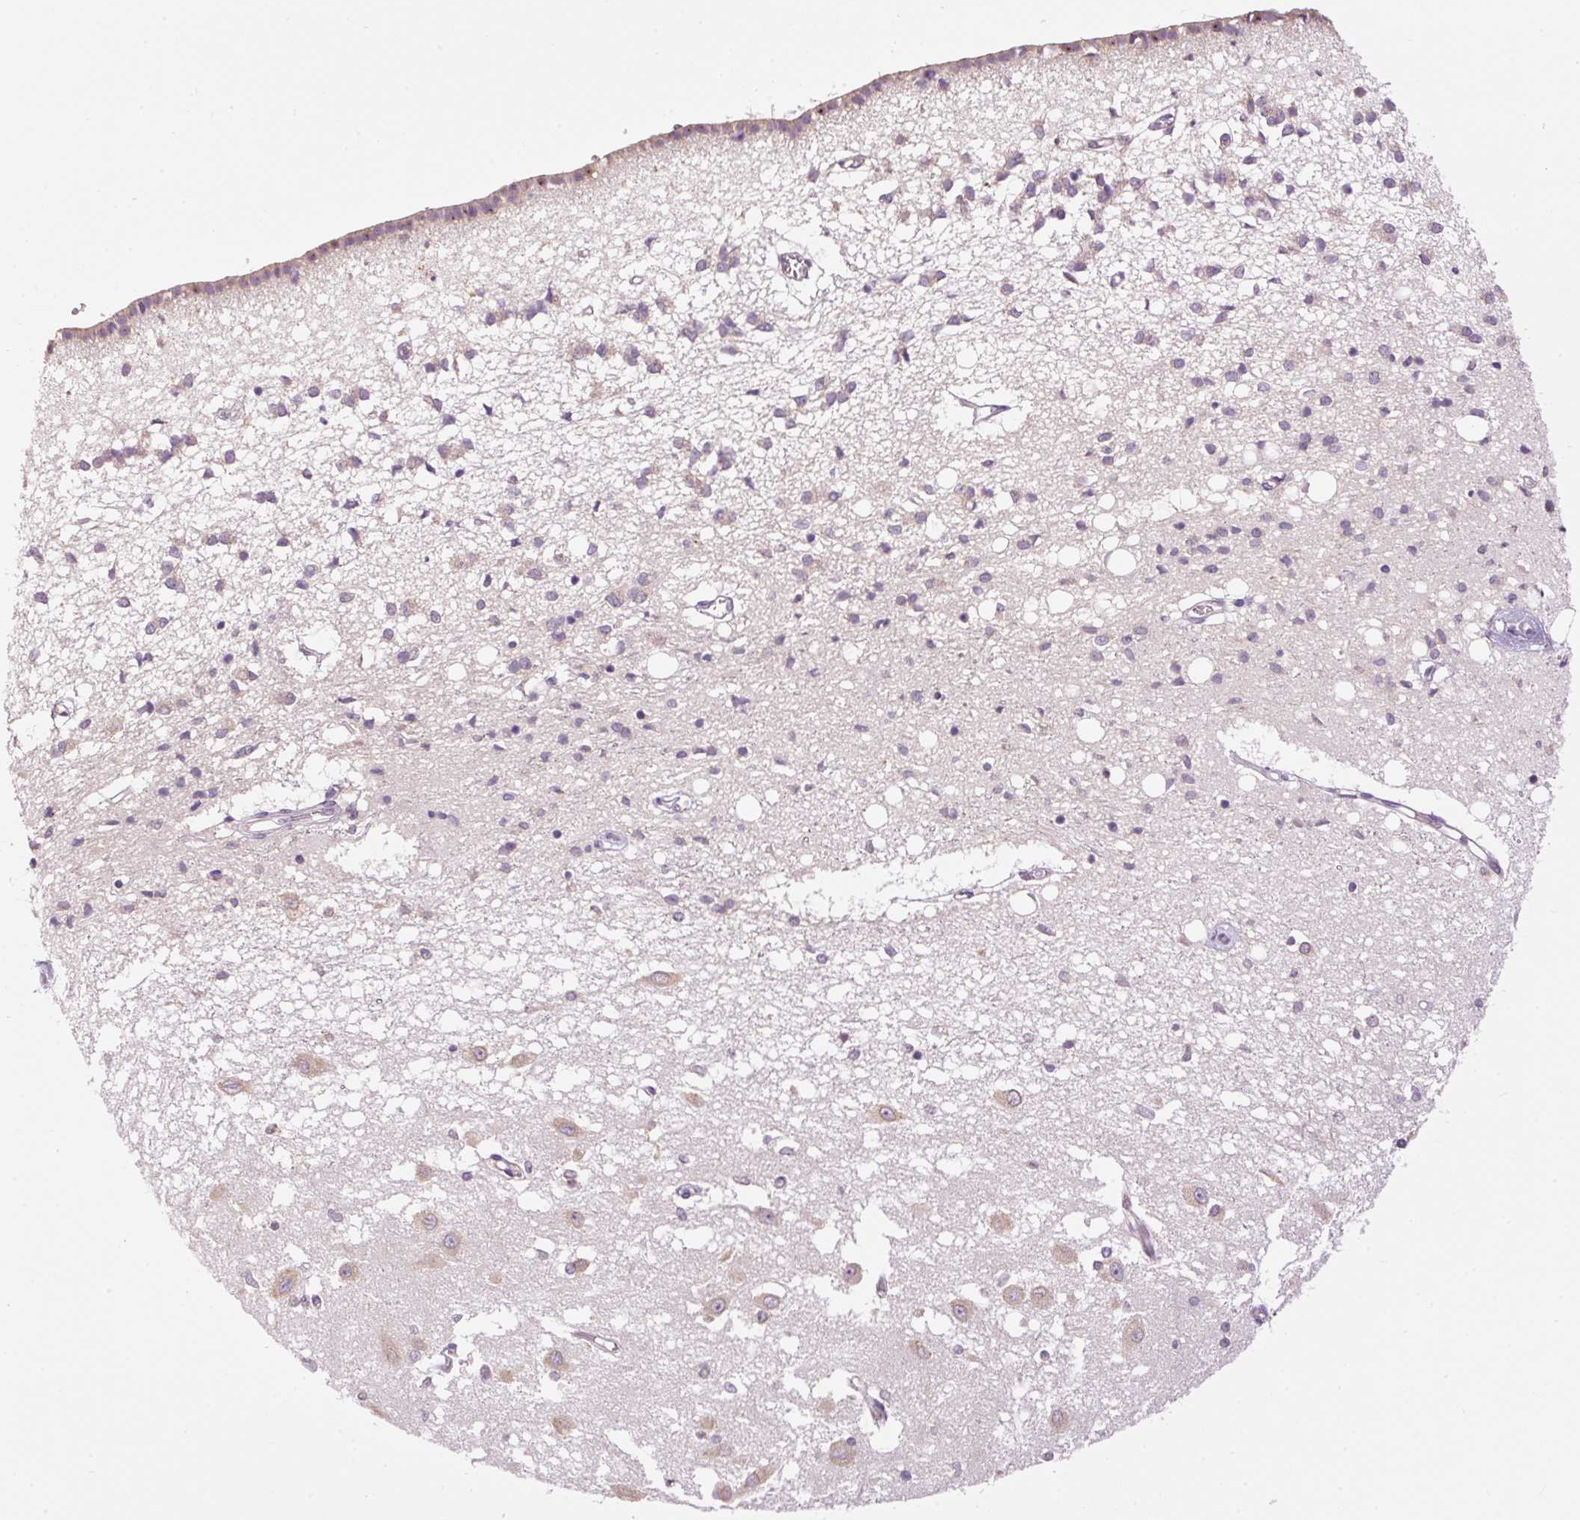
{"staining": {"intensity": "negative", "quantity": "none", "location": "none"}, "tissue": "caudate", "cell_type": "Glial cells", "image_type": "normal", "snomed": [{"axis": "morphology", "description": "Normal tissue, NOS"}, {"axis": "topography", "description": "Lateral ventricle wall"}], "caption": "The photomicrograph reveals no significant positivity in glial cells of caudate.", "gene": "PNPLA5", "patient": {"sex": "male", "age": 70}}